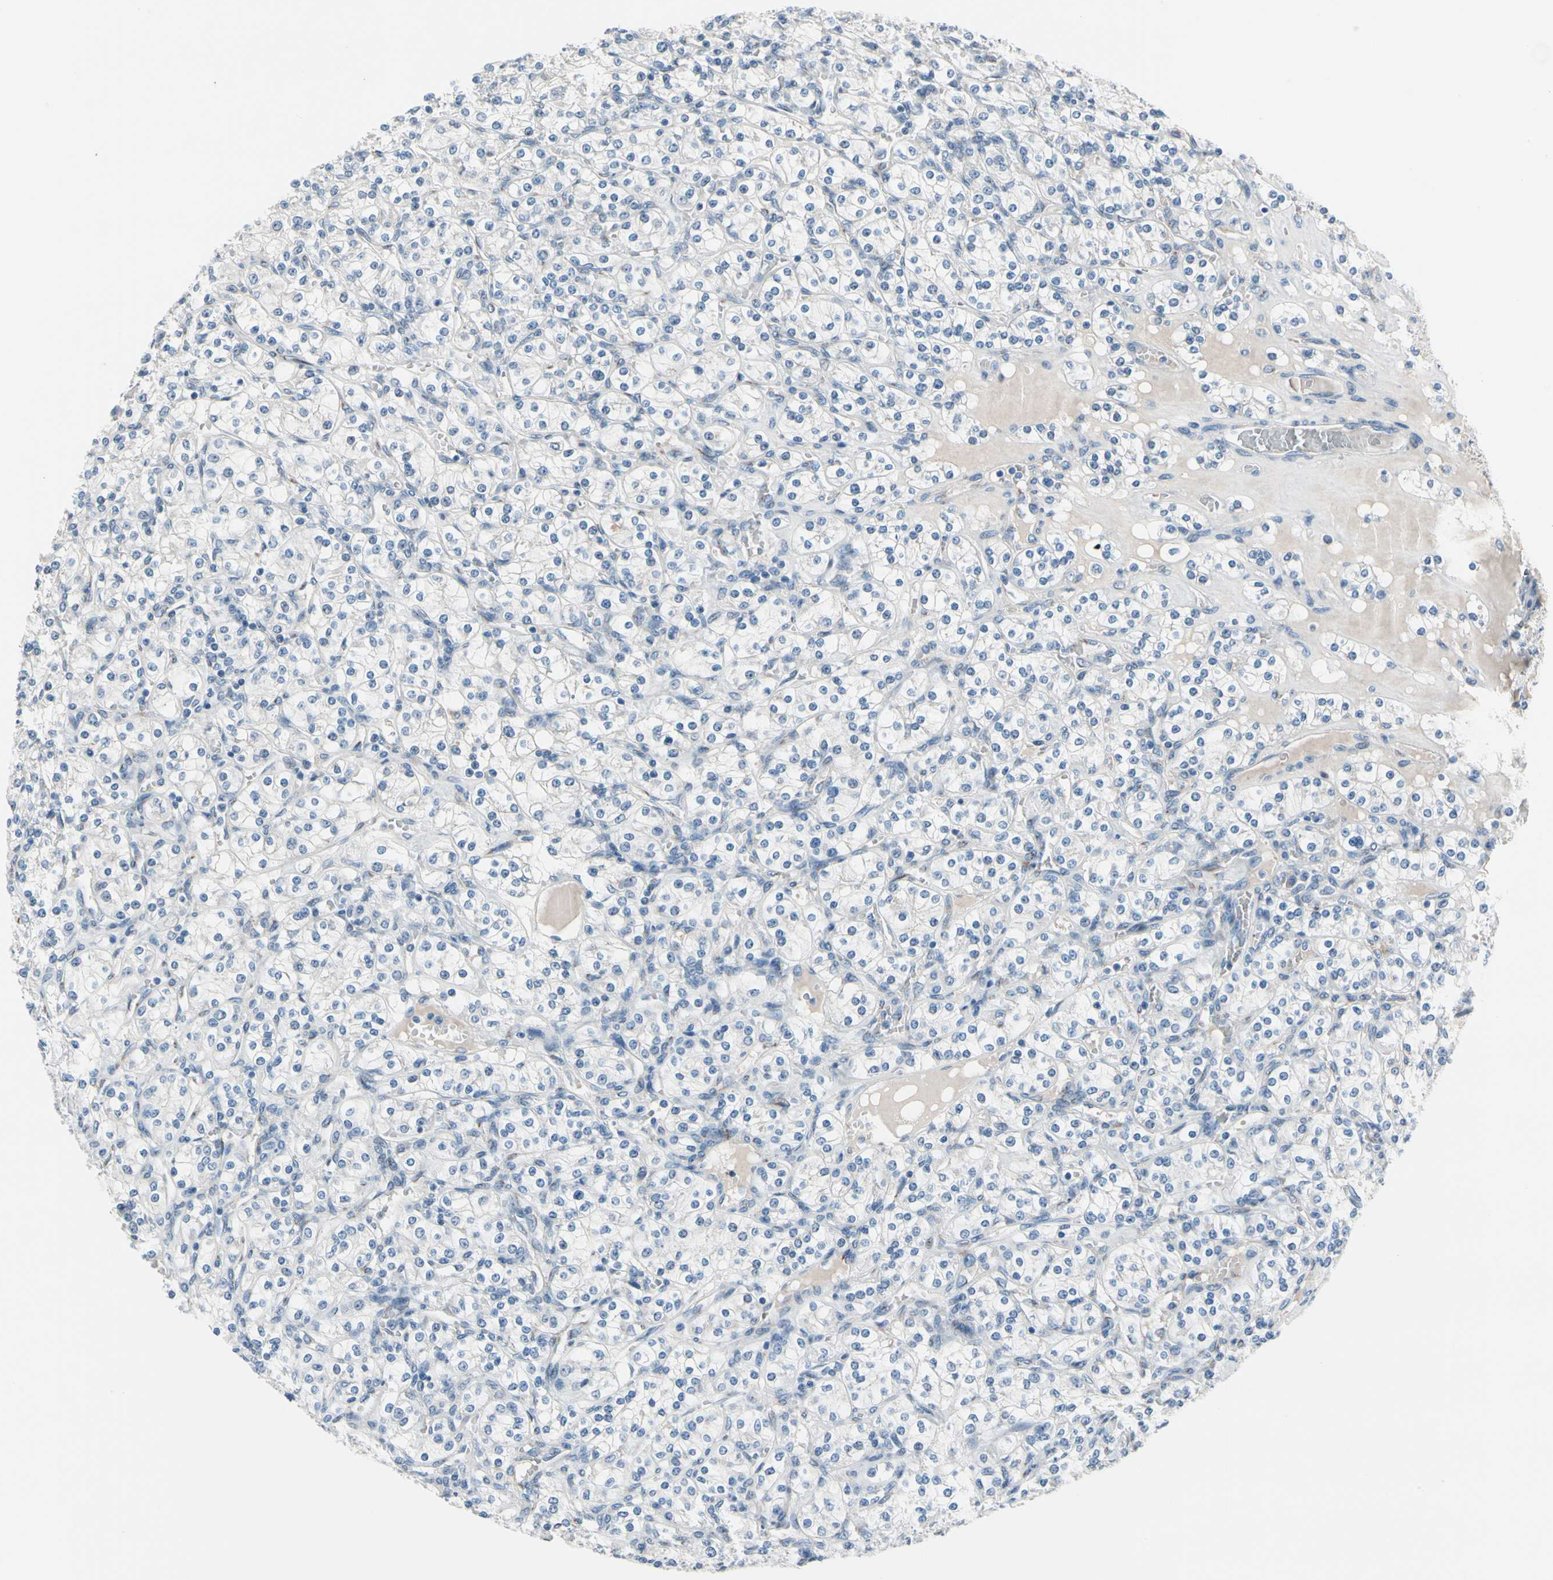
{"staining": {"intensity": "negative", "quantity": "none", "location": "none"}, "tissue": "renal cancer", "cell_type": "Tumor cells", "image_type": "cancer", "snomed": [{"axis": "morphology", "description": "Adenocarcinoma, NOS"}, {"axis": "topography", "description": "Kidney"}], "caption": "Renal cancer (adenocarcinoma) was stained to show a protein in brown. There is no significant expression in tumor cells.", "gene": "PGR", "patient": {"sex": "male", "age": 77}}